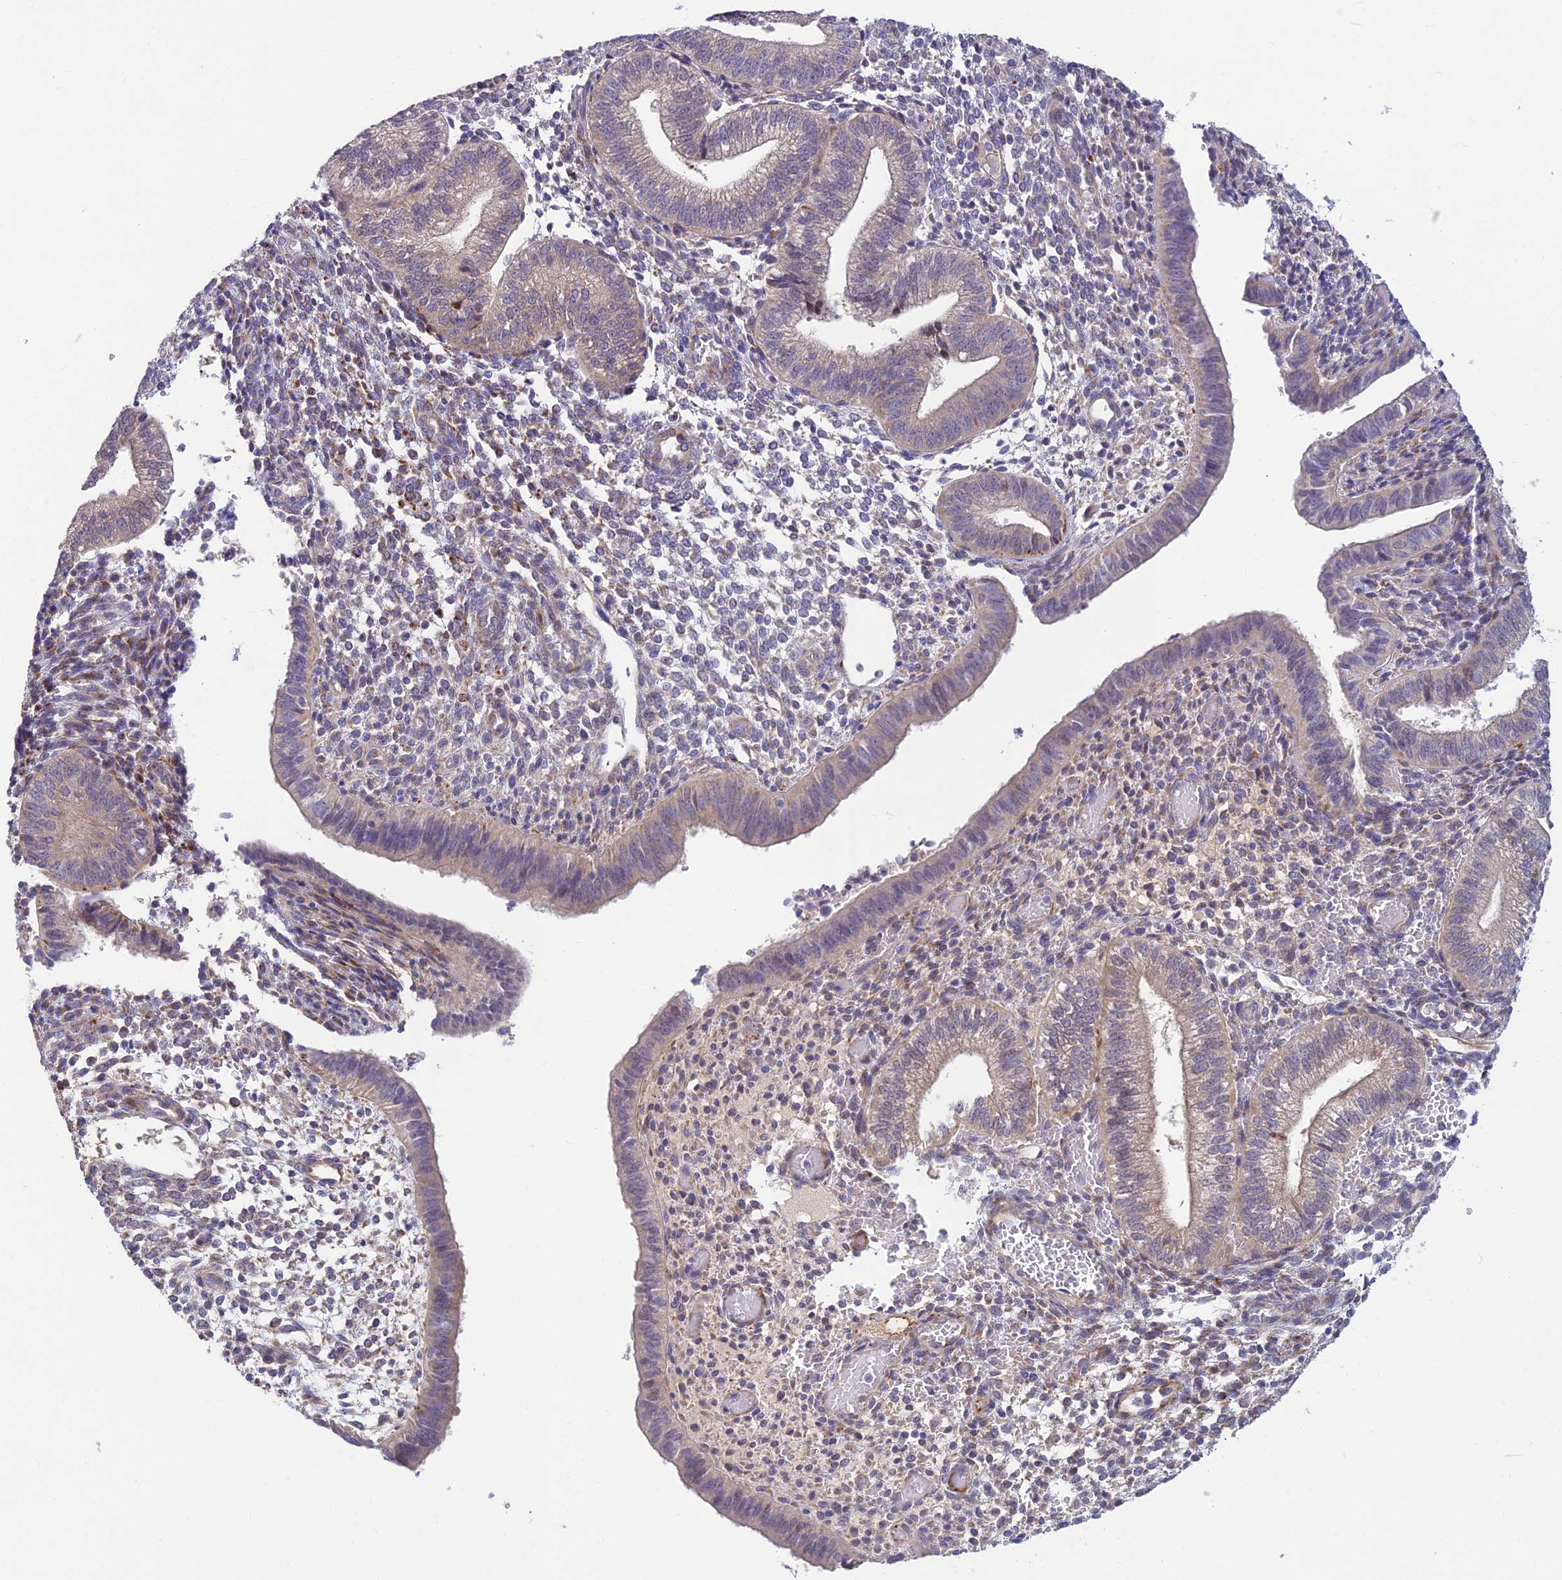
{"staining": {"intensity": "negative", "quantity": "none", "location": "none"}, "tissue": "endometrium", "cell_type": "Cells in endometrial stroma", "image_type": "normal", "snomed": [{"axis": "morphology", "description": "Normal tissue, NOS"}, {"axis": "topography", "description": "Endometrium"}], "caption": "Immunohistochemistry of normal endometrium reveals no positivity in cells in endometrial stroma. (DAB (3,3'-diaminobenzidine) IHC visualized using brightfield microscopy, high magnification).", "gene": "ST8SIA5", "patient": {"sex": "female", "age": 34}}